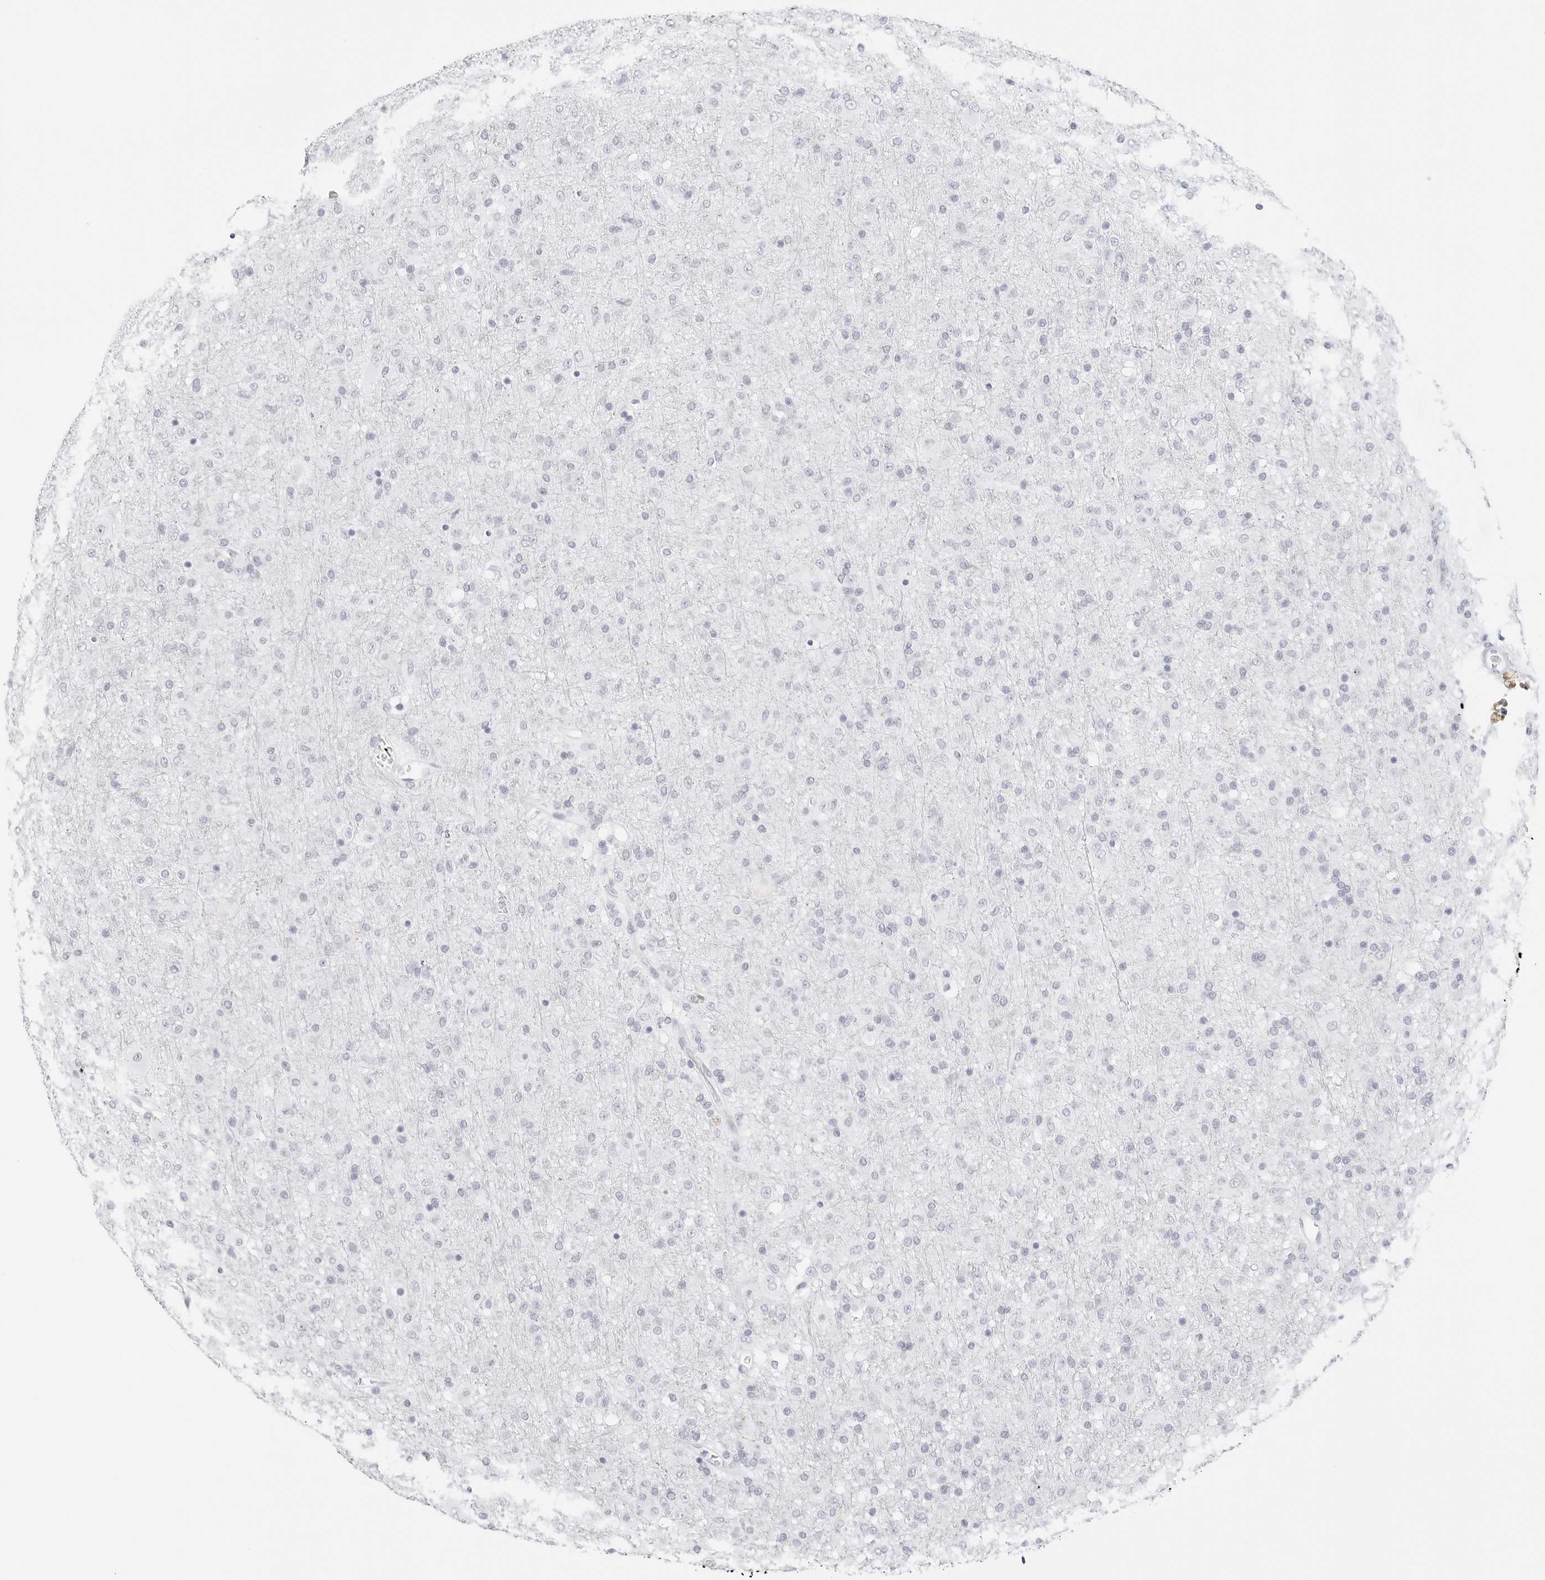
{"staining": {"intensity": "negative", "quantity": "none", "location": "none"}, "tissue": "glioma", "cell_type": "Tumor cells", "image_type": "cancer", "snomed": [{"axis": "morphology", "description": "Glioma, malignant, Low grade"}, {"axis": "topography", "description": "Brain"}], "caption": "An immunohistochemistry image of glioma is shown. There is no staining in tumor cells of glioma.", "gene": "TFF2", "patient": {"sex": "male", "age": 65}}